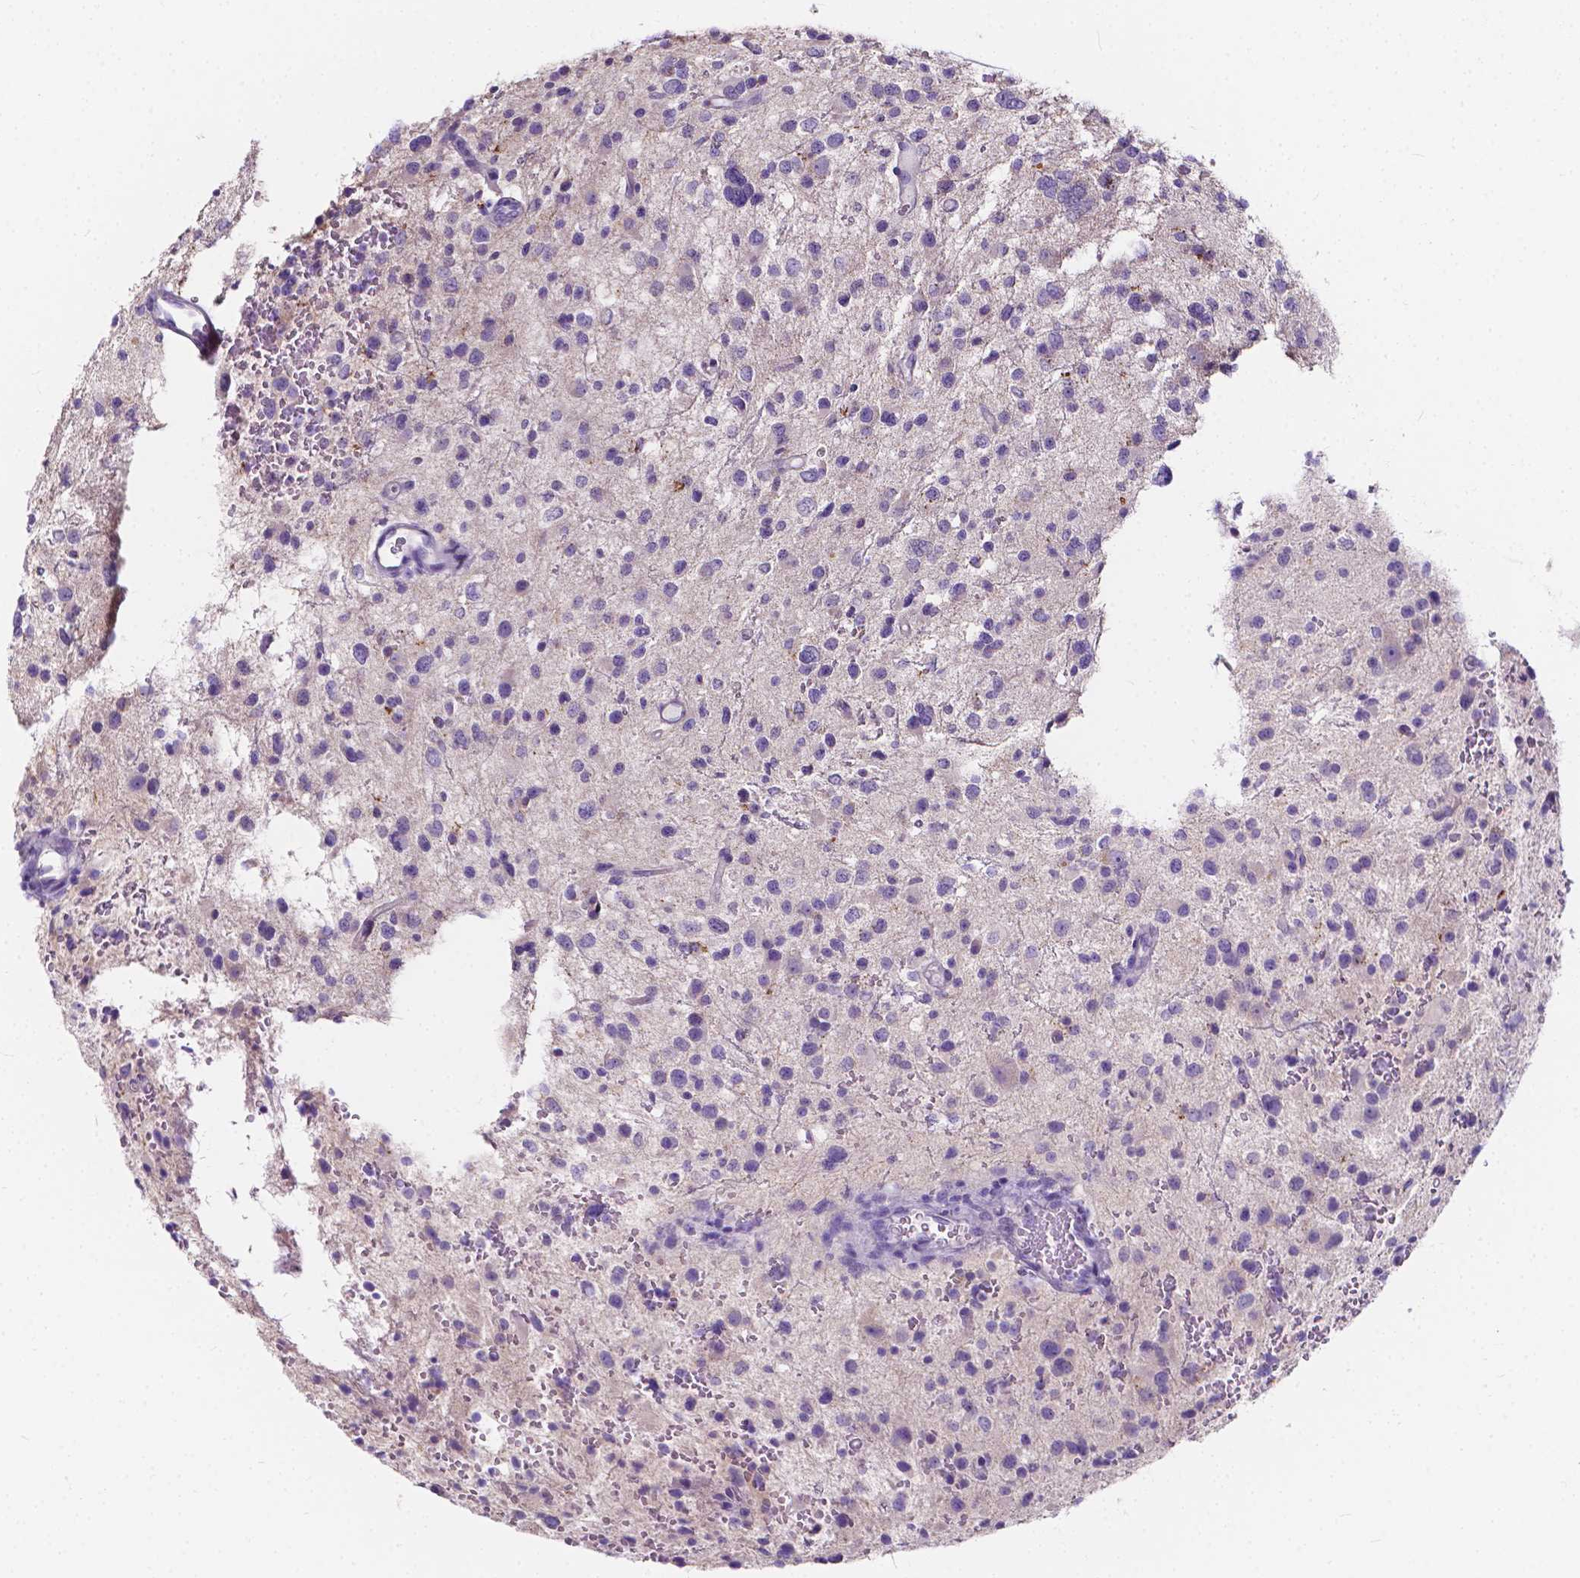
{"staining": {"intensity": "negative", "quantity": "none", "location": "none"}, "tissue": "glioma", "cell_type": "Tumor cells", "image_type": "cancer", "snomed": [{"axis": "morphology", "description": "Glioma, malignant, Low grade"}, {"axis": "topography", "description": "Brain"}], "caption": "Immunohistochemistry histopathology image of malignant glioma (low-grade) stained for a protein (brown), which reveals no expression in tumor cells.", "gene": "CLSTN2", "patient": {"sex": "male", "age": 43}}